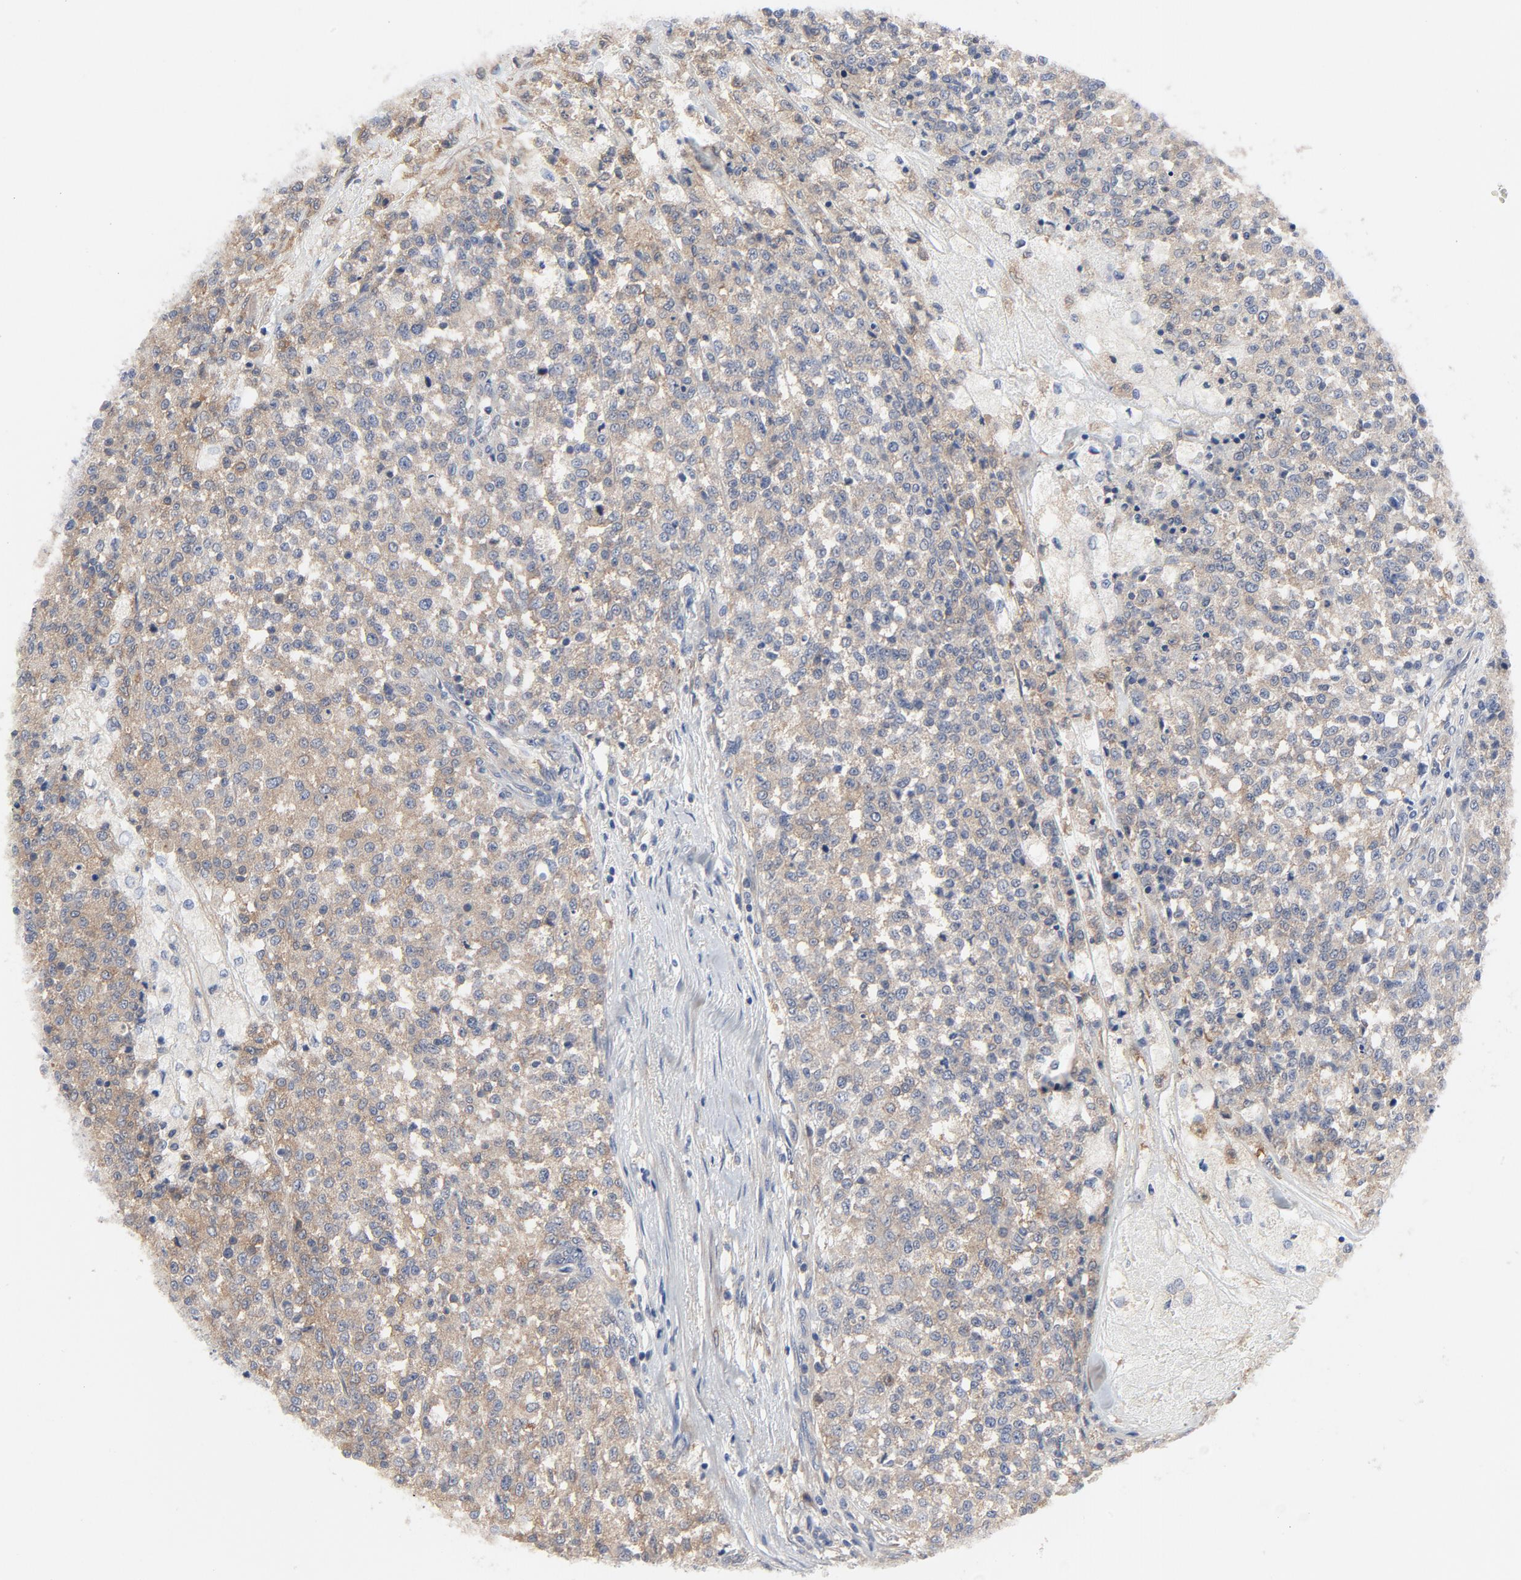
{"staining": {"intensity": "moderate", "quantity": ">75%", "location": "cytoplasmic/membranous"}, "tissue": "testis cancer", "cell_type": "Tumor cells", "image_type": "cancer", "snomed": [{"axis": "morphology", "description": "Seminoma, NOS"}, {"axis": "topography", "description": "Testis"}], "caption": "Testis seminoma was stained to show a protein in brown. There is medium levels of moderate cytoplasmic/membranous positivity in about >75% of tumor cells.", "gene": "DYNLT3", "patient": {"sex": "male", "age": 59}}